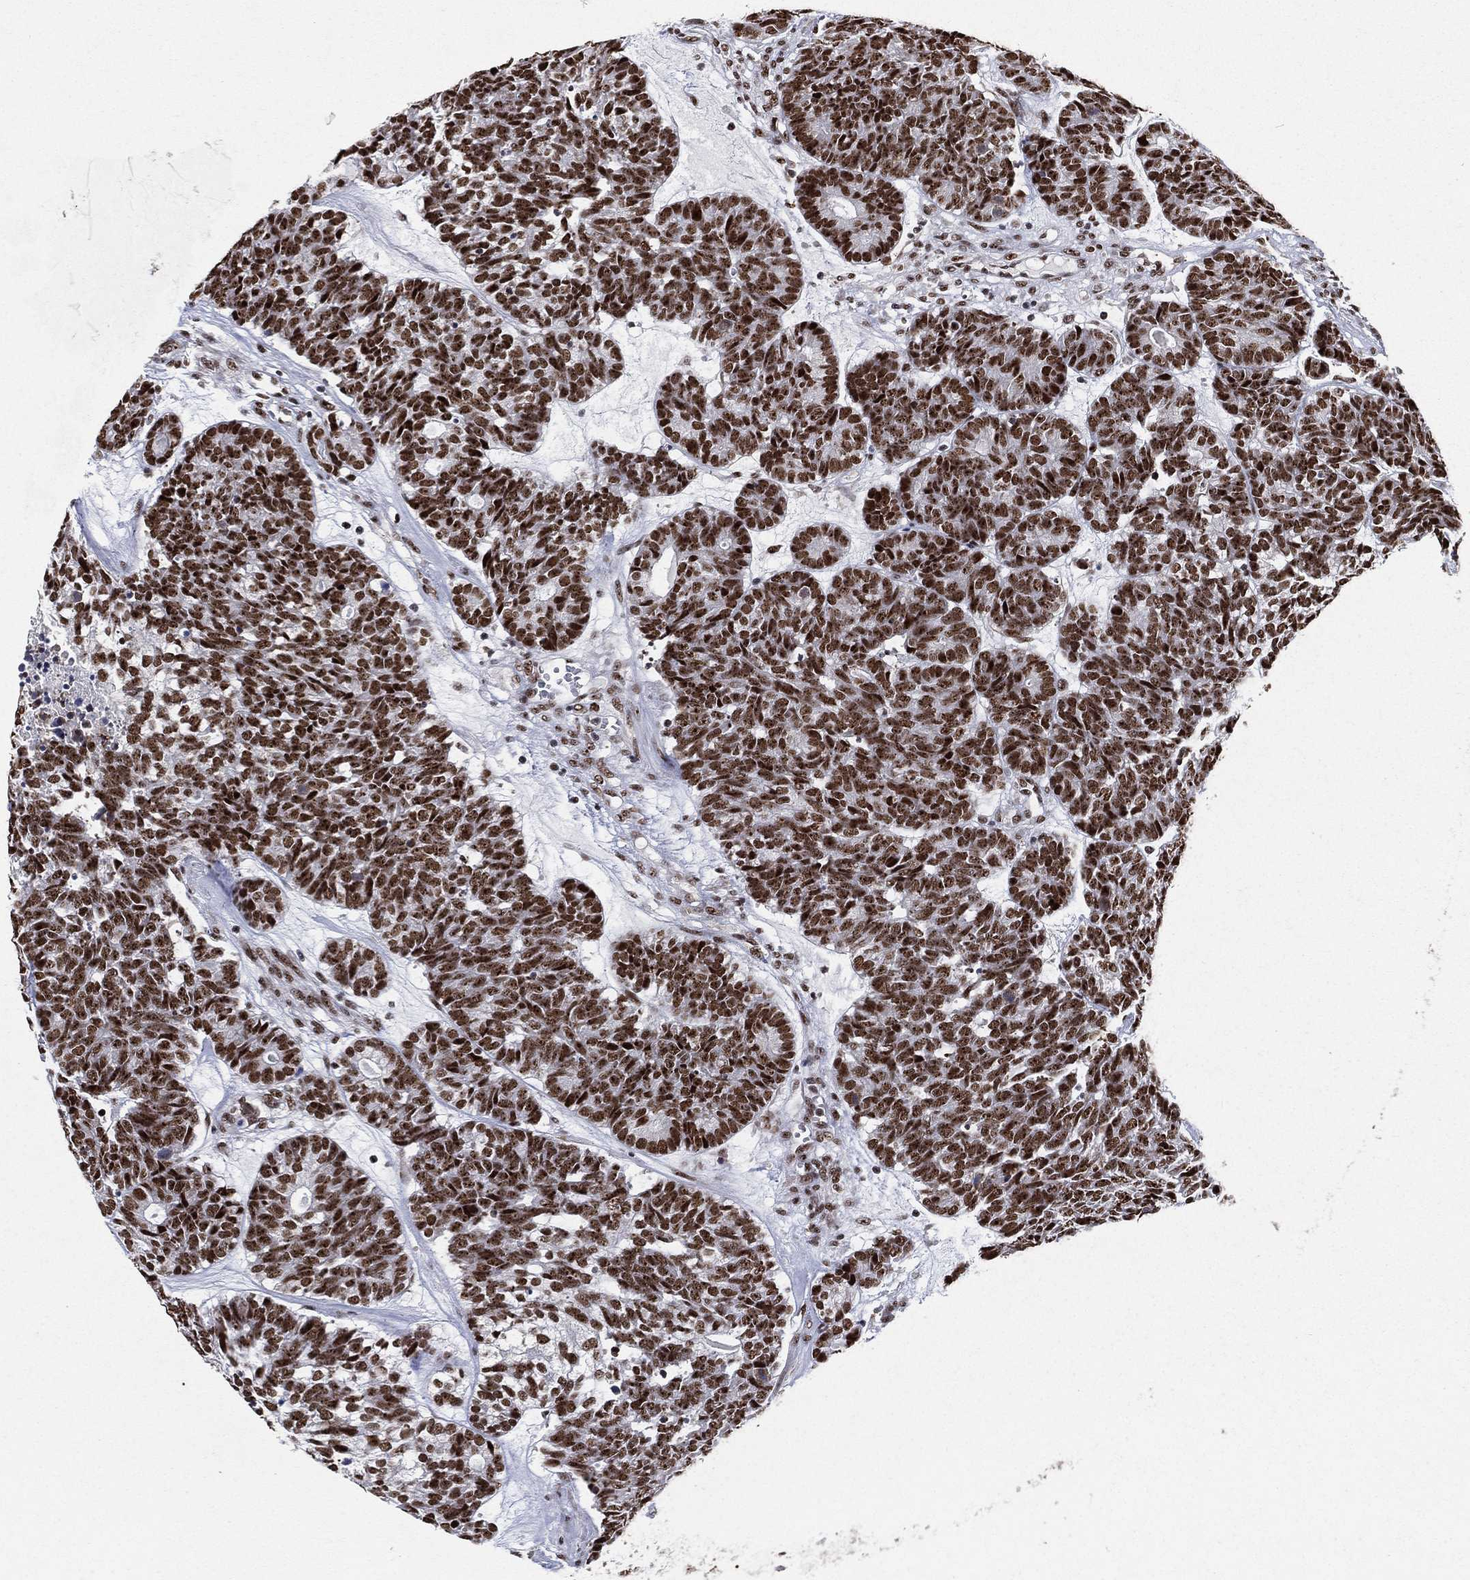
{"staining": {"intensity": "strong", "quantity": ">75%", "location": "nuclear"}, "tissue": "head and neck cancer", "cell_type": "Tumor cells", "image_type": "cancer", "snomed": [{"axis": "morphology", "description": "Adenocarcinoma, NOS"}, {"axis": "topography", "description": "Head-Neck"}], "caption": "Tumor cells reveal high levels of strong nuclear staining in approximately >75% of cells in human head and neck cancer. The staining was performed using DAB (3,3'-diaminobenzidine), with brown indicating positive protein expression. Nuclei are stained blue with hematoxylin.", "gene": "DDX27", "patient": {"sex": "female", "age": 81}}